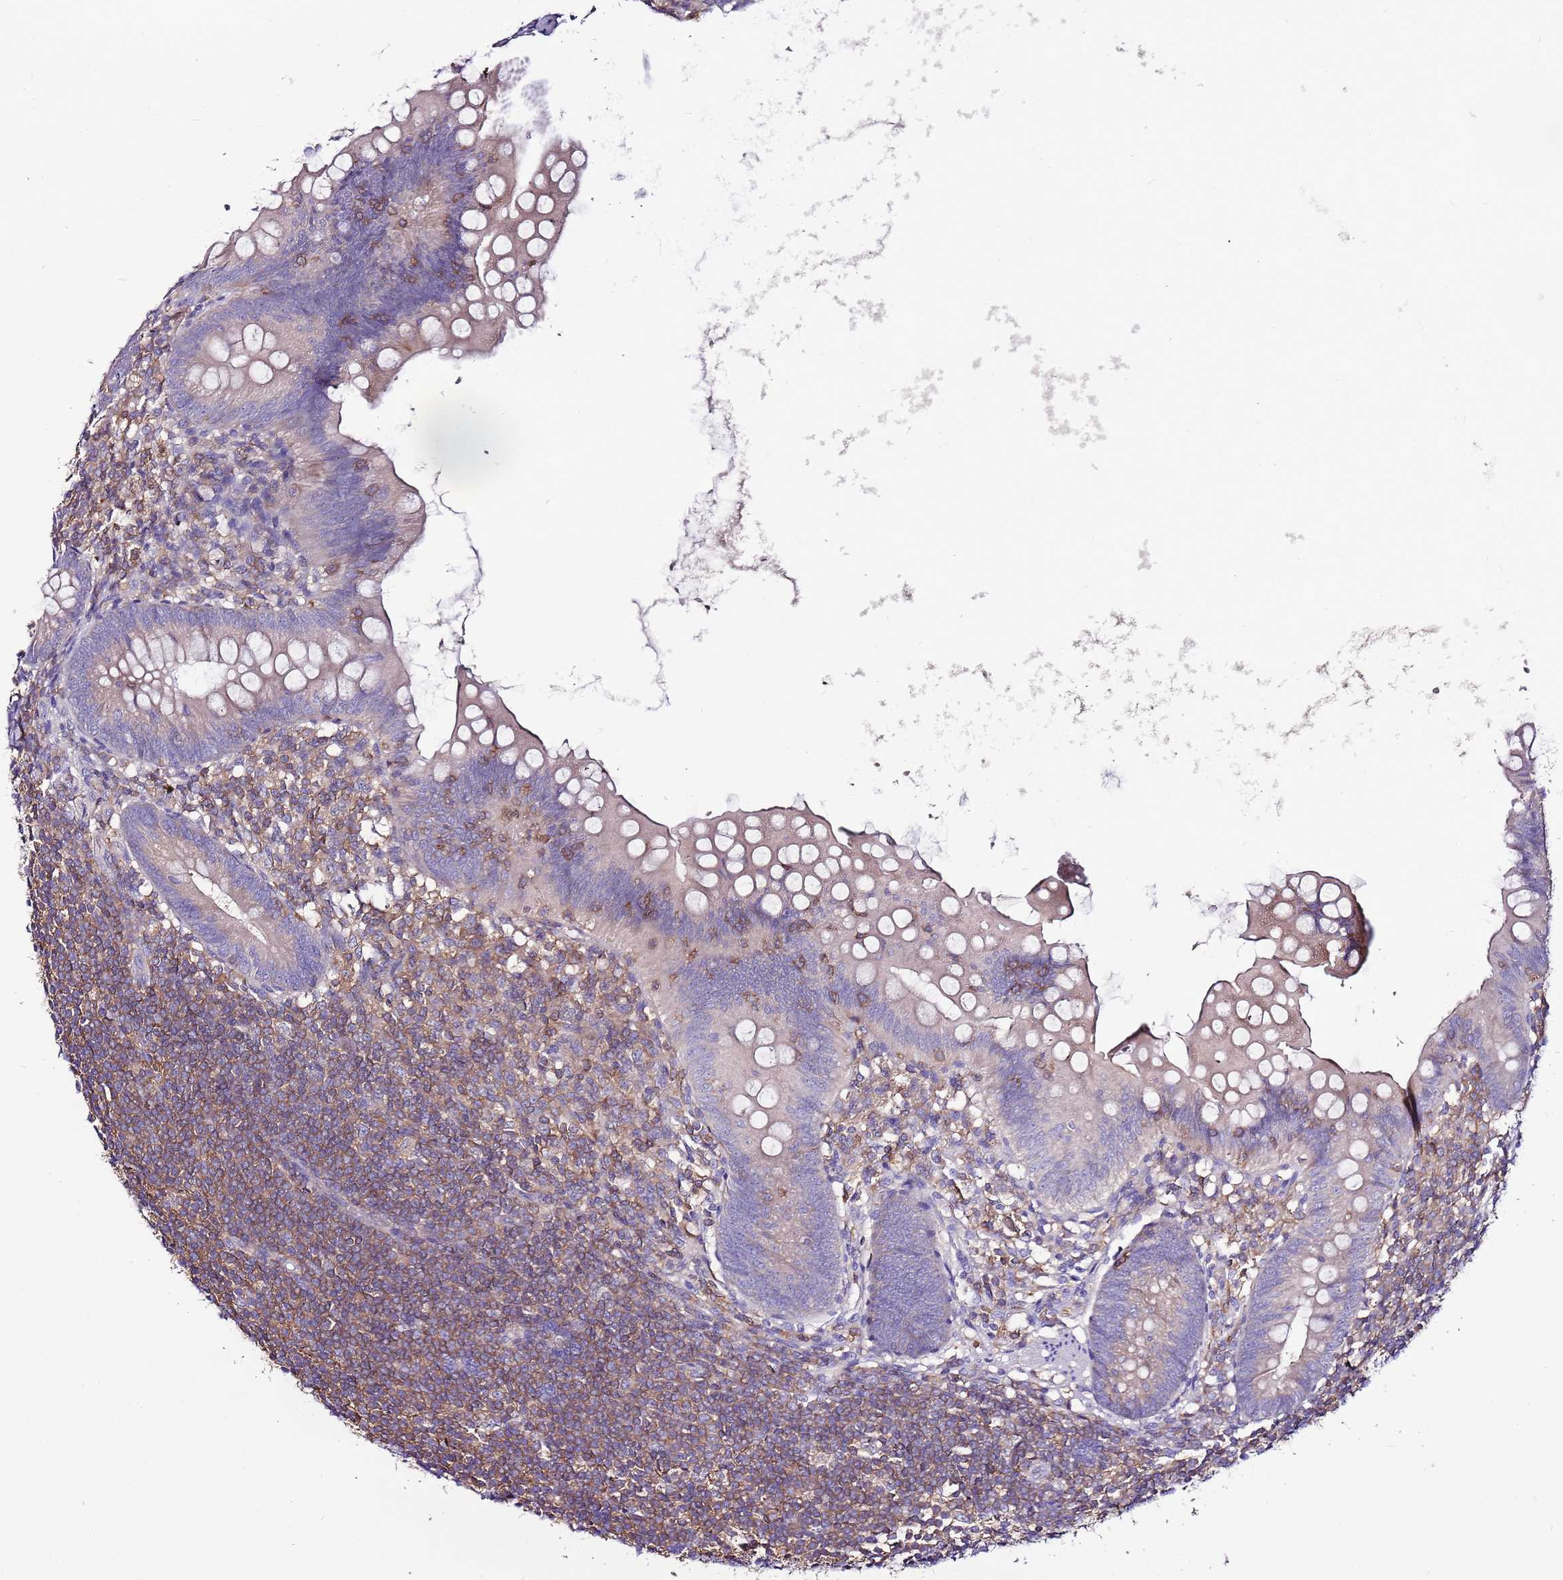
{"staining": {"intensity": "weak", "quantity": "<25%", "location": "cytoplasmic/membranous"}, "tissue": "appendix", "cell_type": "Glandular cells", "image_type": "normal", "snomed": [{"axis": "morphology", "description": "Normal tissue, NOS"}, {"axis": "topography", "description": "Appendix"}], "caption": "This micrograph is of benign appendix stained with immunohistochemistry (IHC) to label a protein in brown with the nuclei are counter-stained blue. There is no staining in glandular cells.", "gene": "IGIP", "patient": {"sex": "female", "age": 62}}